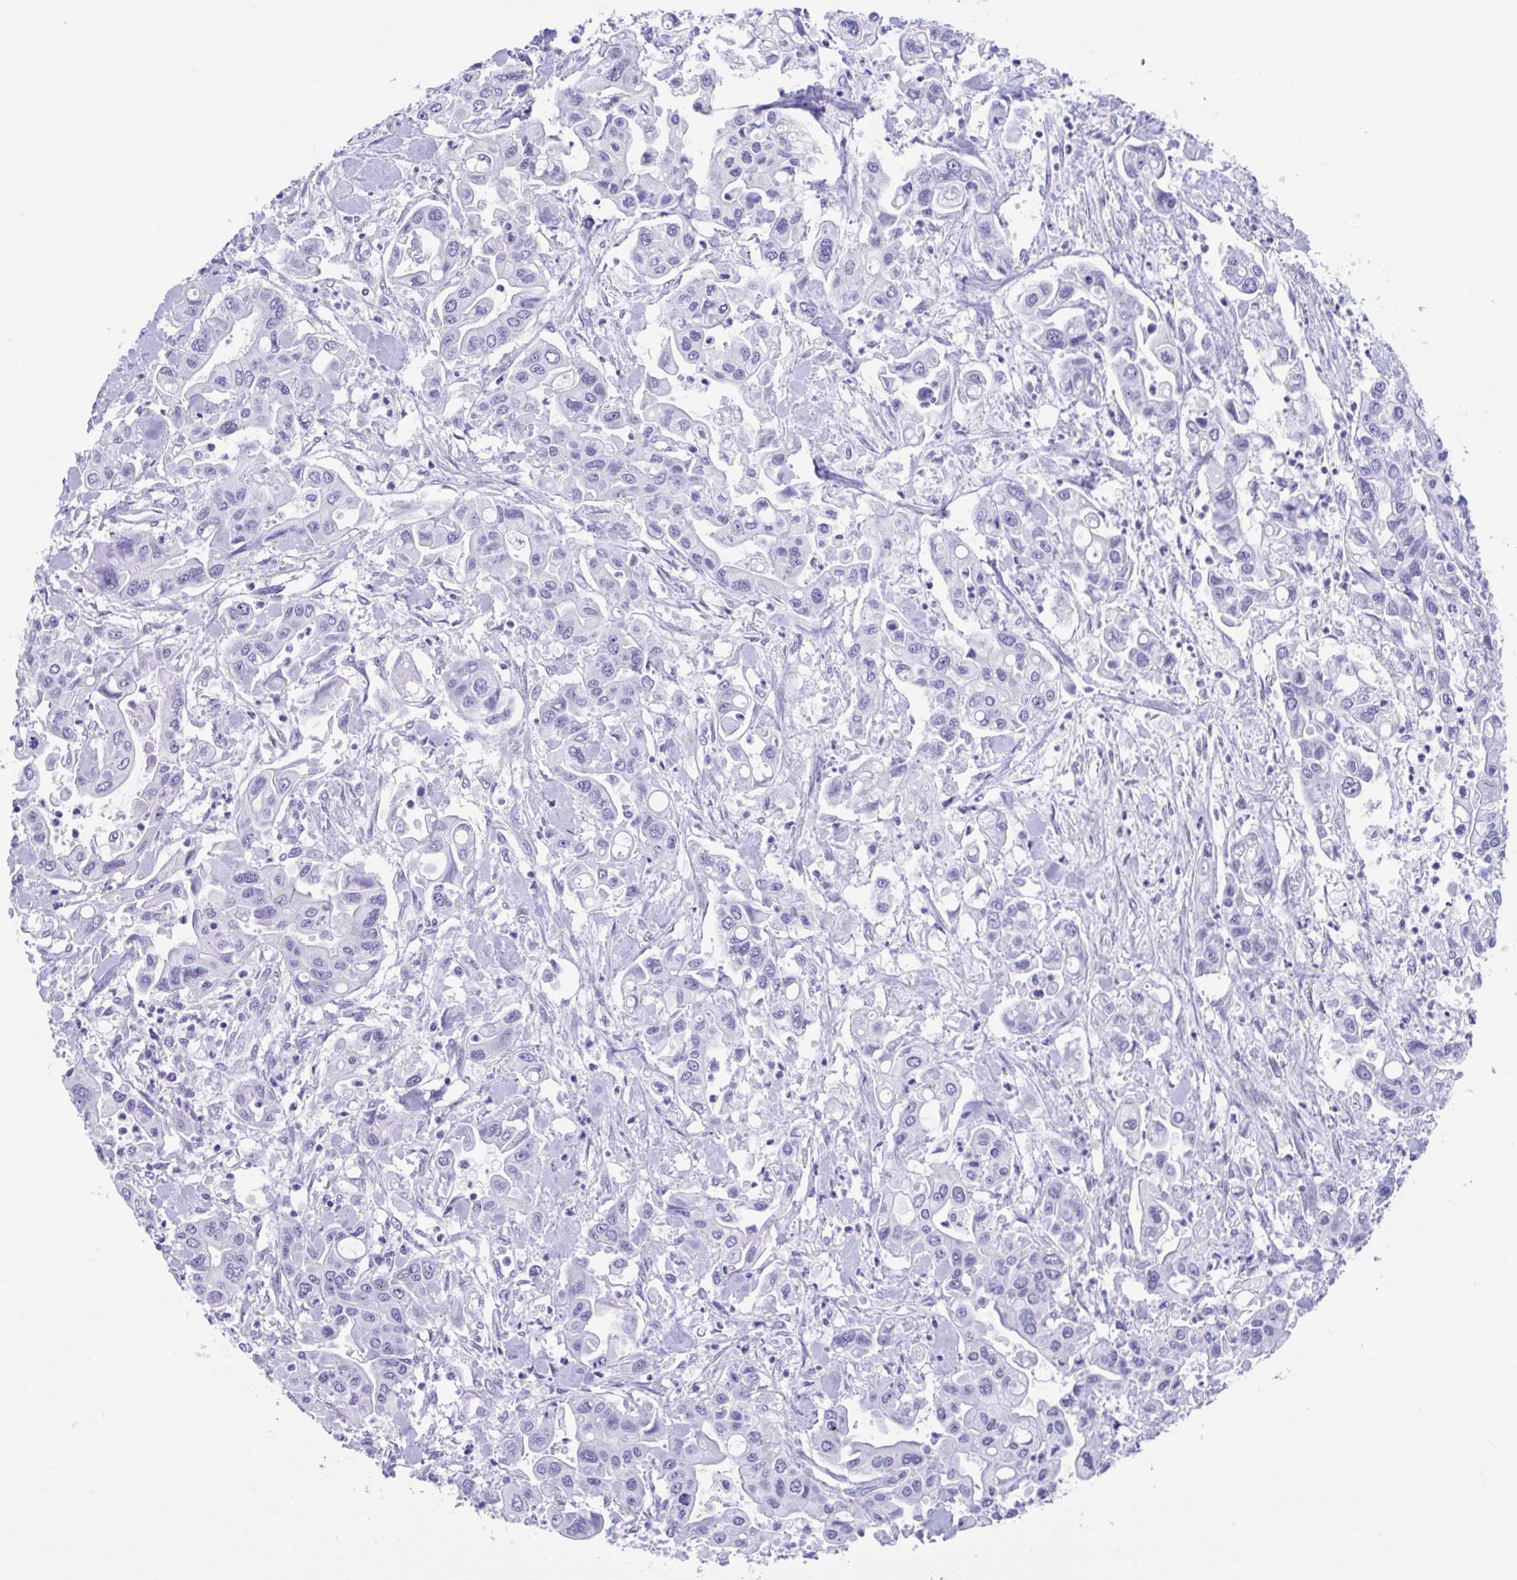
{"staining": {"intensity": "negative", "quantity": "none", "location": "none"}, "tissue": "pancreatic cancer", "cell_type": "Tumor cells", "image_type": "cancer", "snomed": [{"axis": "morphology", "description": "Adenocarcinoma, NOS"}, {"axis": "topography", "description": "Pancreas"}], "caption": "A micrograph of human pancreatic cancer is negative for staining in tumor cells.", "gene": "TMEM35A", "patient": {"sex": "male", "age": 62}}